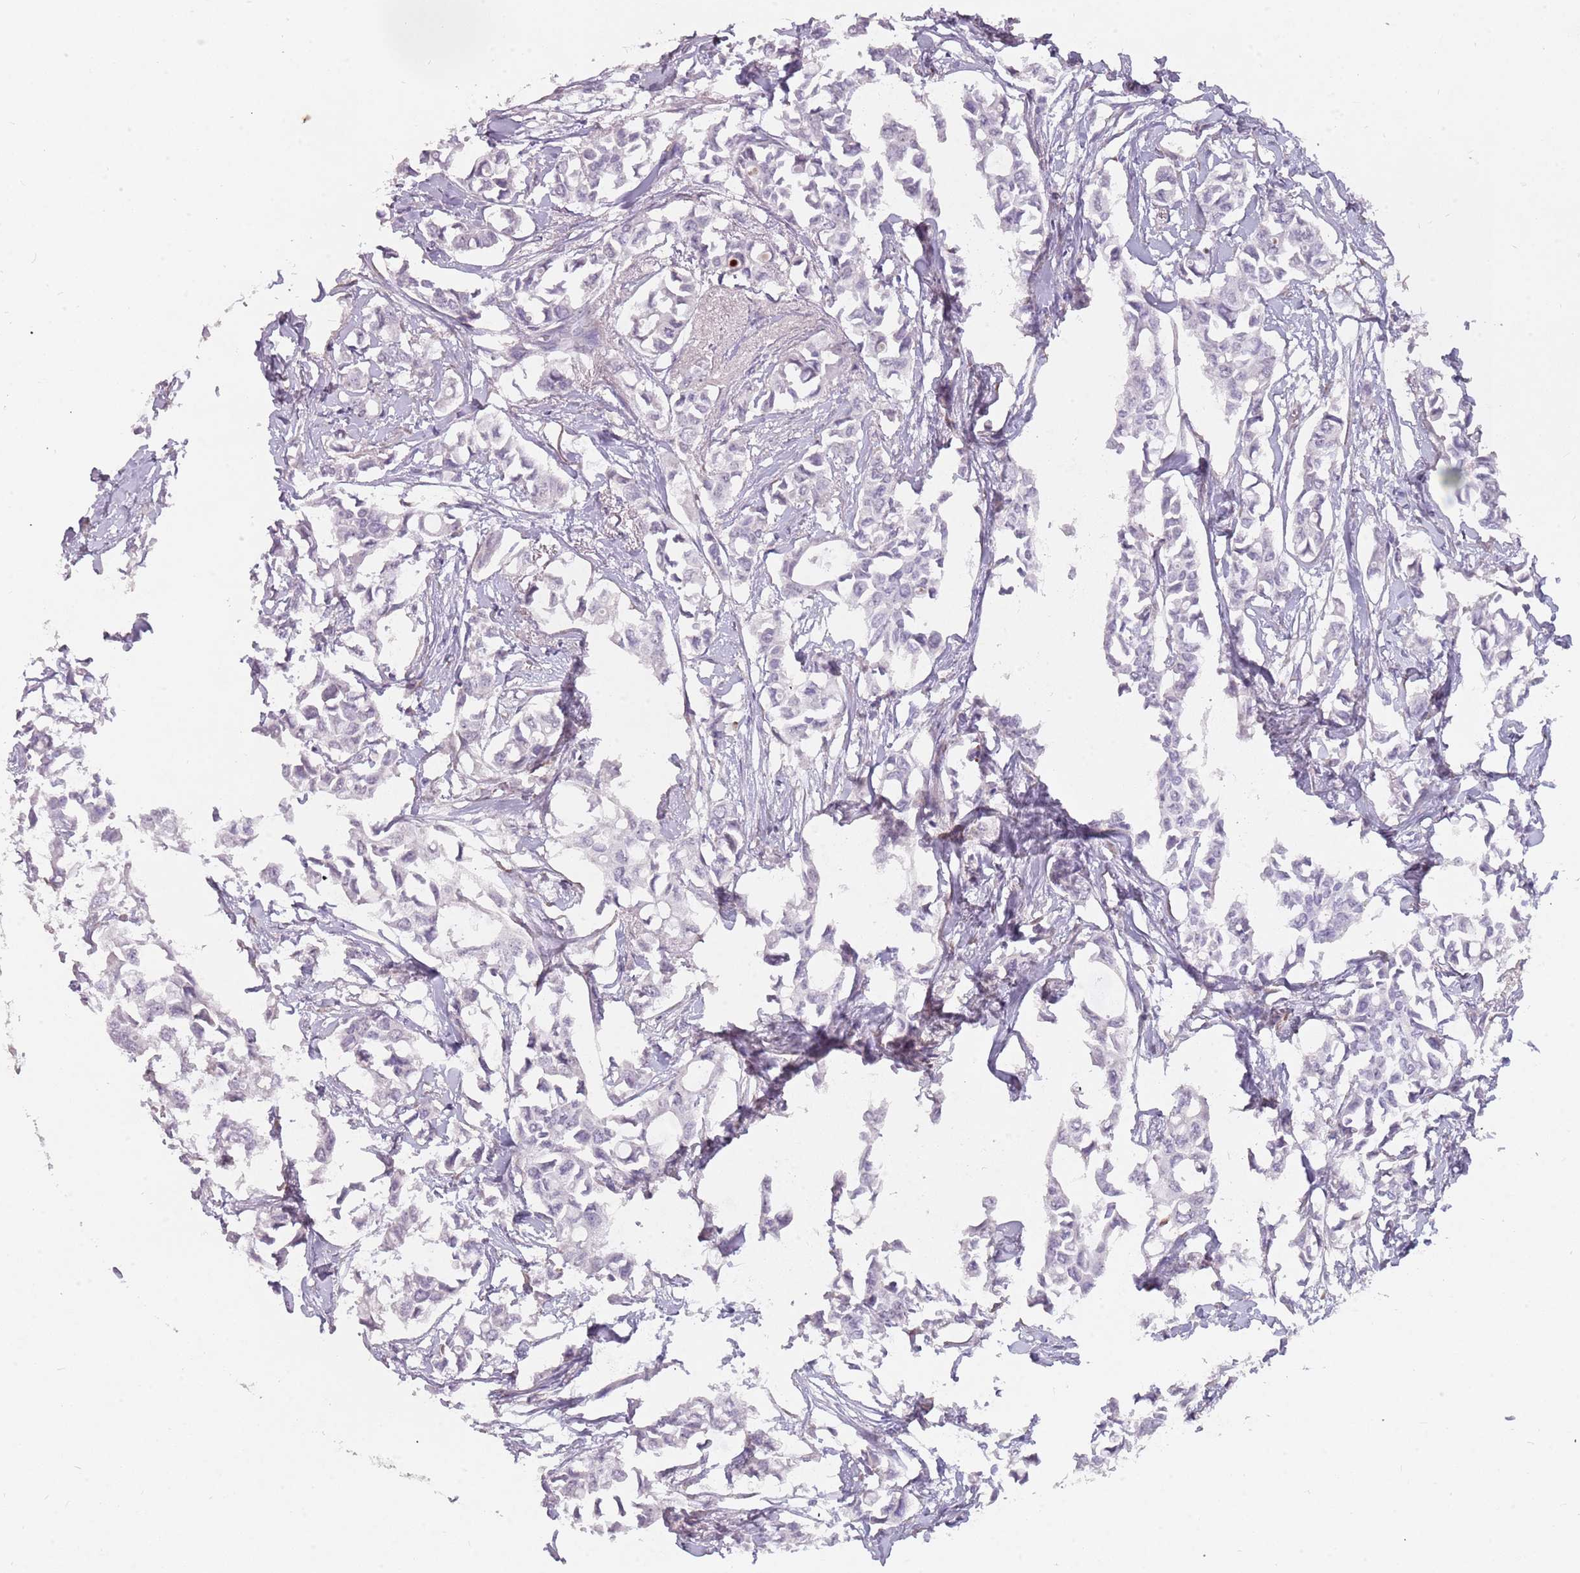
{"staining": {"intensity": "negative", "quantity": "none", "location": "none"}, "tissue": "breast cancer", "cell_type": "Tumor cells", "image_type": "cancer", "snomed": [{"axis": "morphology", "description": "Duct carcinoma"}, {"axis": "topography", "description": "Breast"}], "caption": "Immunohistochemistry of invasive ductal carcinoma (breast) exhibits no expression in tumor cells.", "gene": "DDX4", "patient": {"sex": "female", "age": 41}}